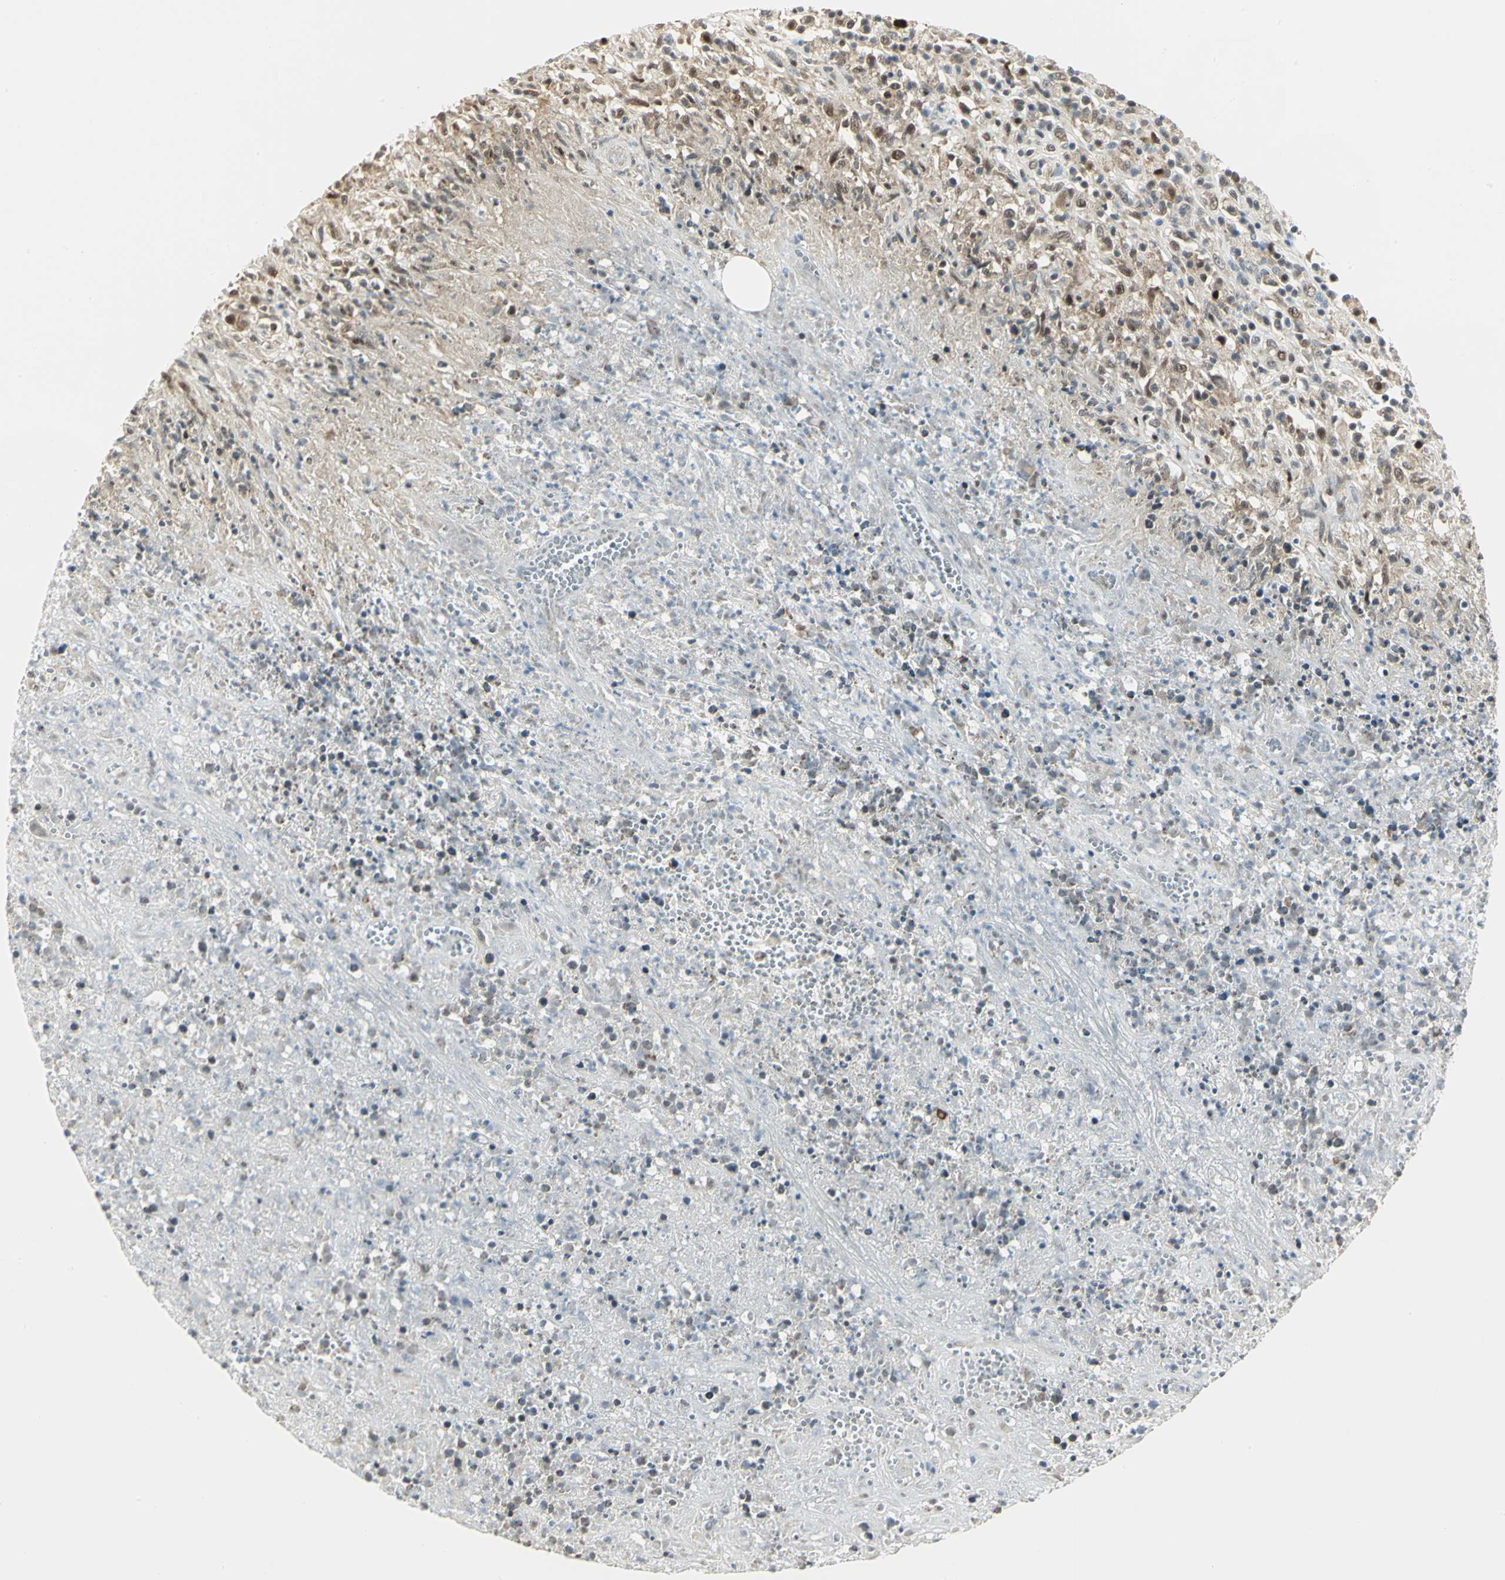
{"staining": {"intensity": "moderate", "quantity": "25%-75%", "location": "cytoplasmic/membranous,nuclear"}, "tissue": "lymphoma", "cell_type": "Tumor cells", "image_type": "cancer", "snomed": [{"axis": "morphology", "description": "Malignant lymphoma, non-Hodgkin's type, High grade"}, {"axis": "topography", "description": "Lymph node"}], "caption": "An immunohistochemistry histopathology image of tumor tissue is shown. Protein staining in brown highlights moderate cytoplasmic/membranous and nuclear positivity in malignant lymphoma, non-Hodgkin's type (high-grade) within tumor cells.", "gene": "PSMC4", "patient": {"sex": "female", "age": 84}}